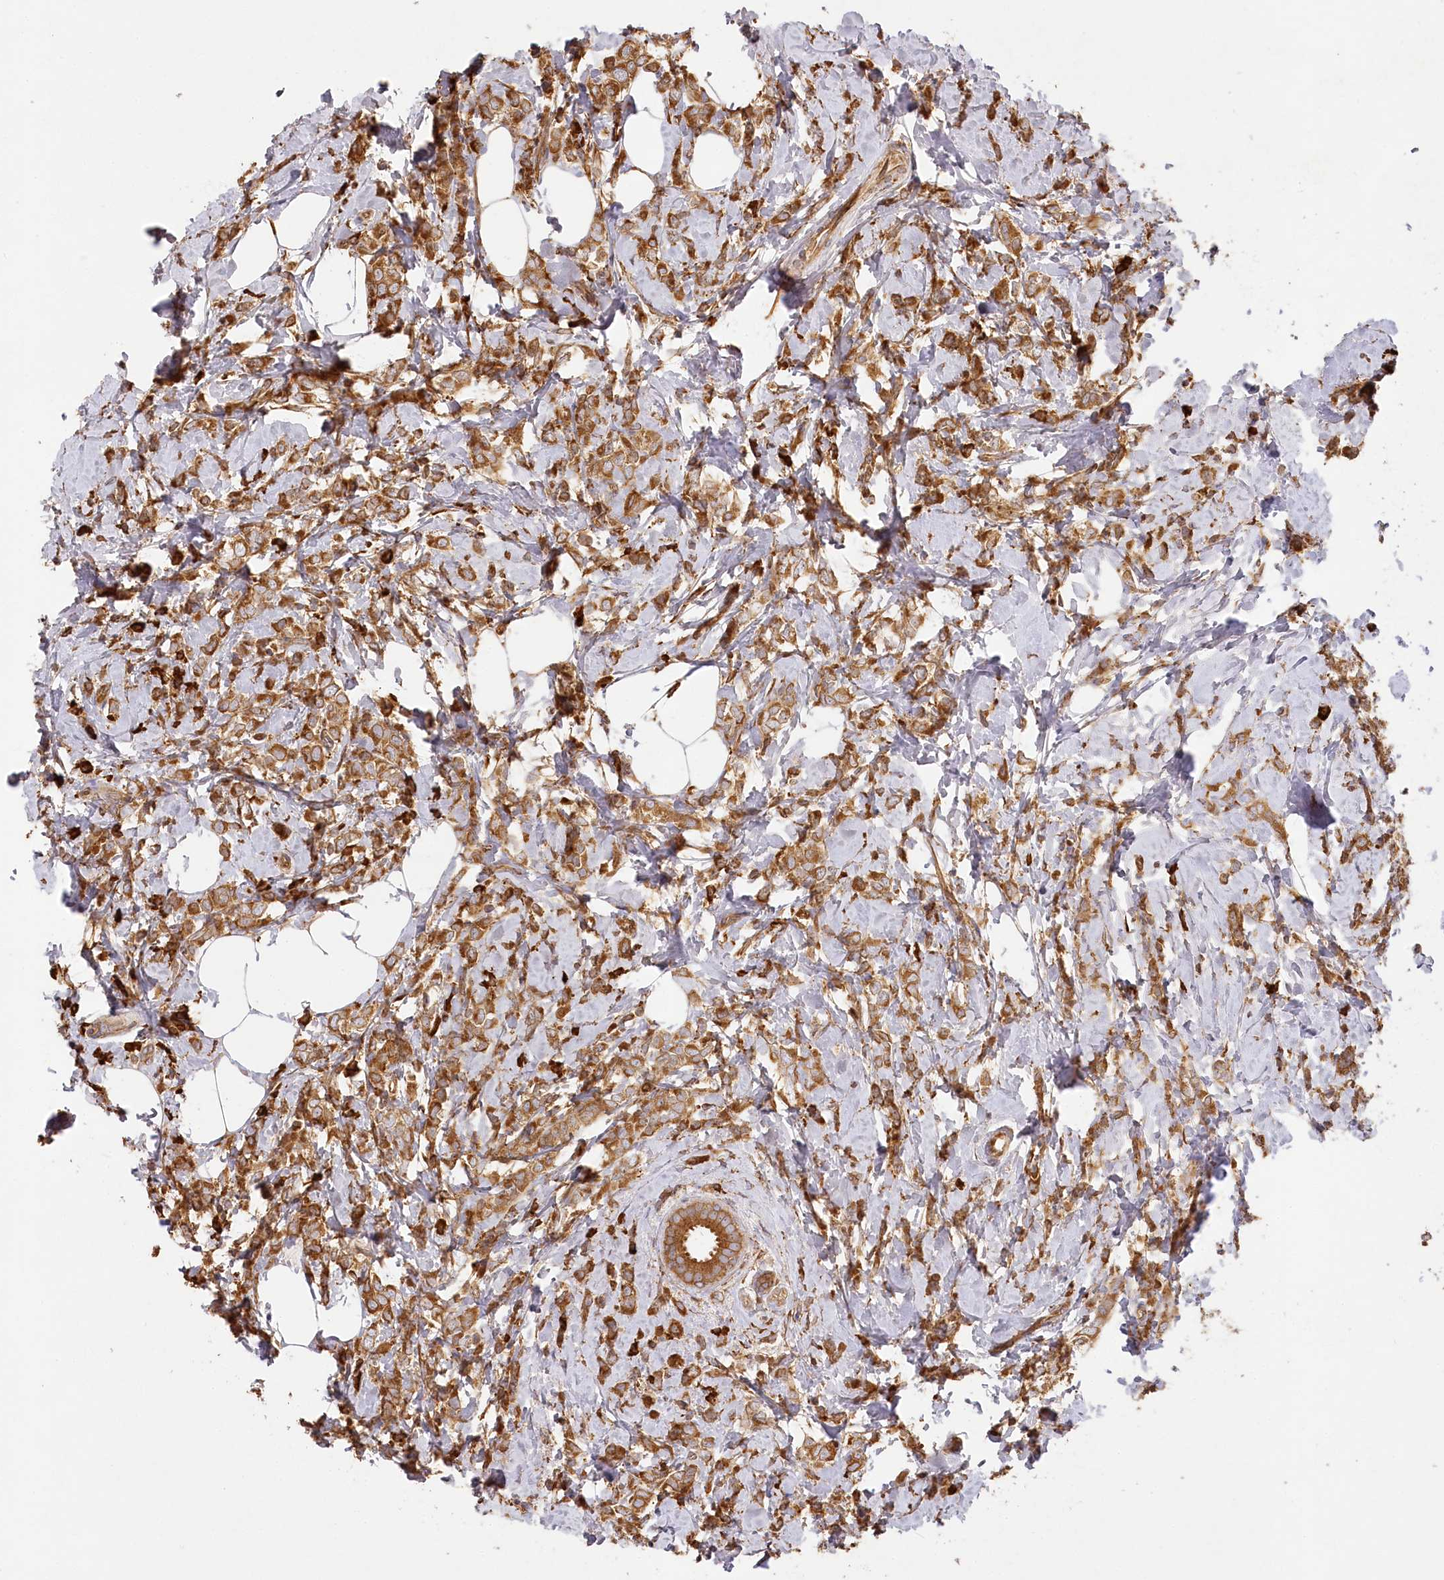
{"staining": {"intensity": "moderate", "quantity": ">75%", "location": "cytoplasmic/membranous"}, "tissue": "breast cancer", "cell_type": "Tumor cells", "image_type": "cancer", "snomed": [{"axis": "morphology", "description": "Lobular carcinoma"}, {"axis": "topography", "description": "Breast"}], "caption": "Breast cancer (lobular carcinoma) tissue shows moderate cytoplasmic/membranous staining in approximately >75% of tumor cells", "gene": "ACAP2", "patient": {"sex": "female", "age": 47}}